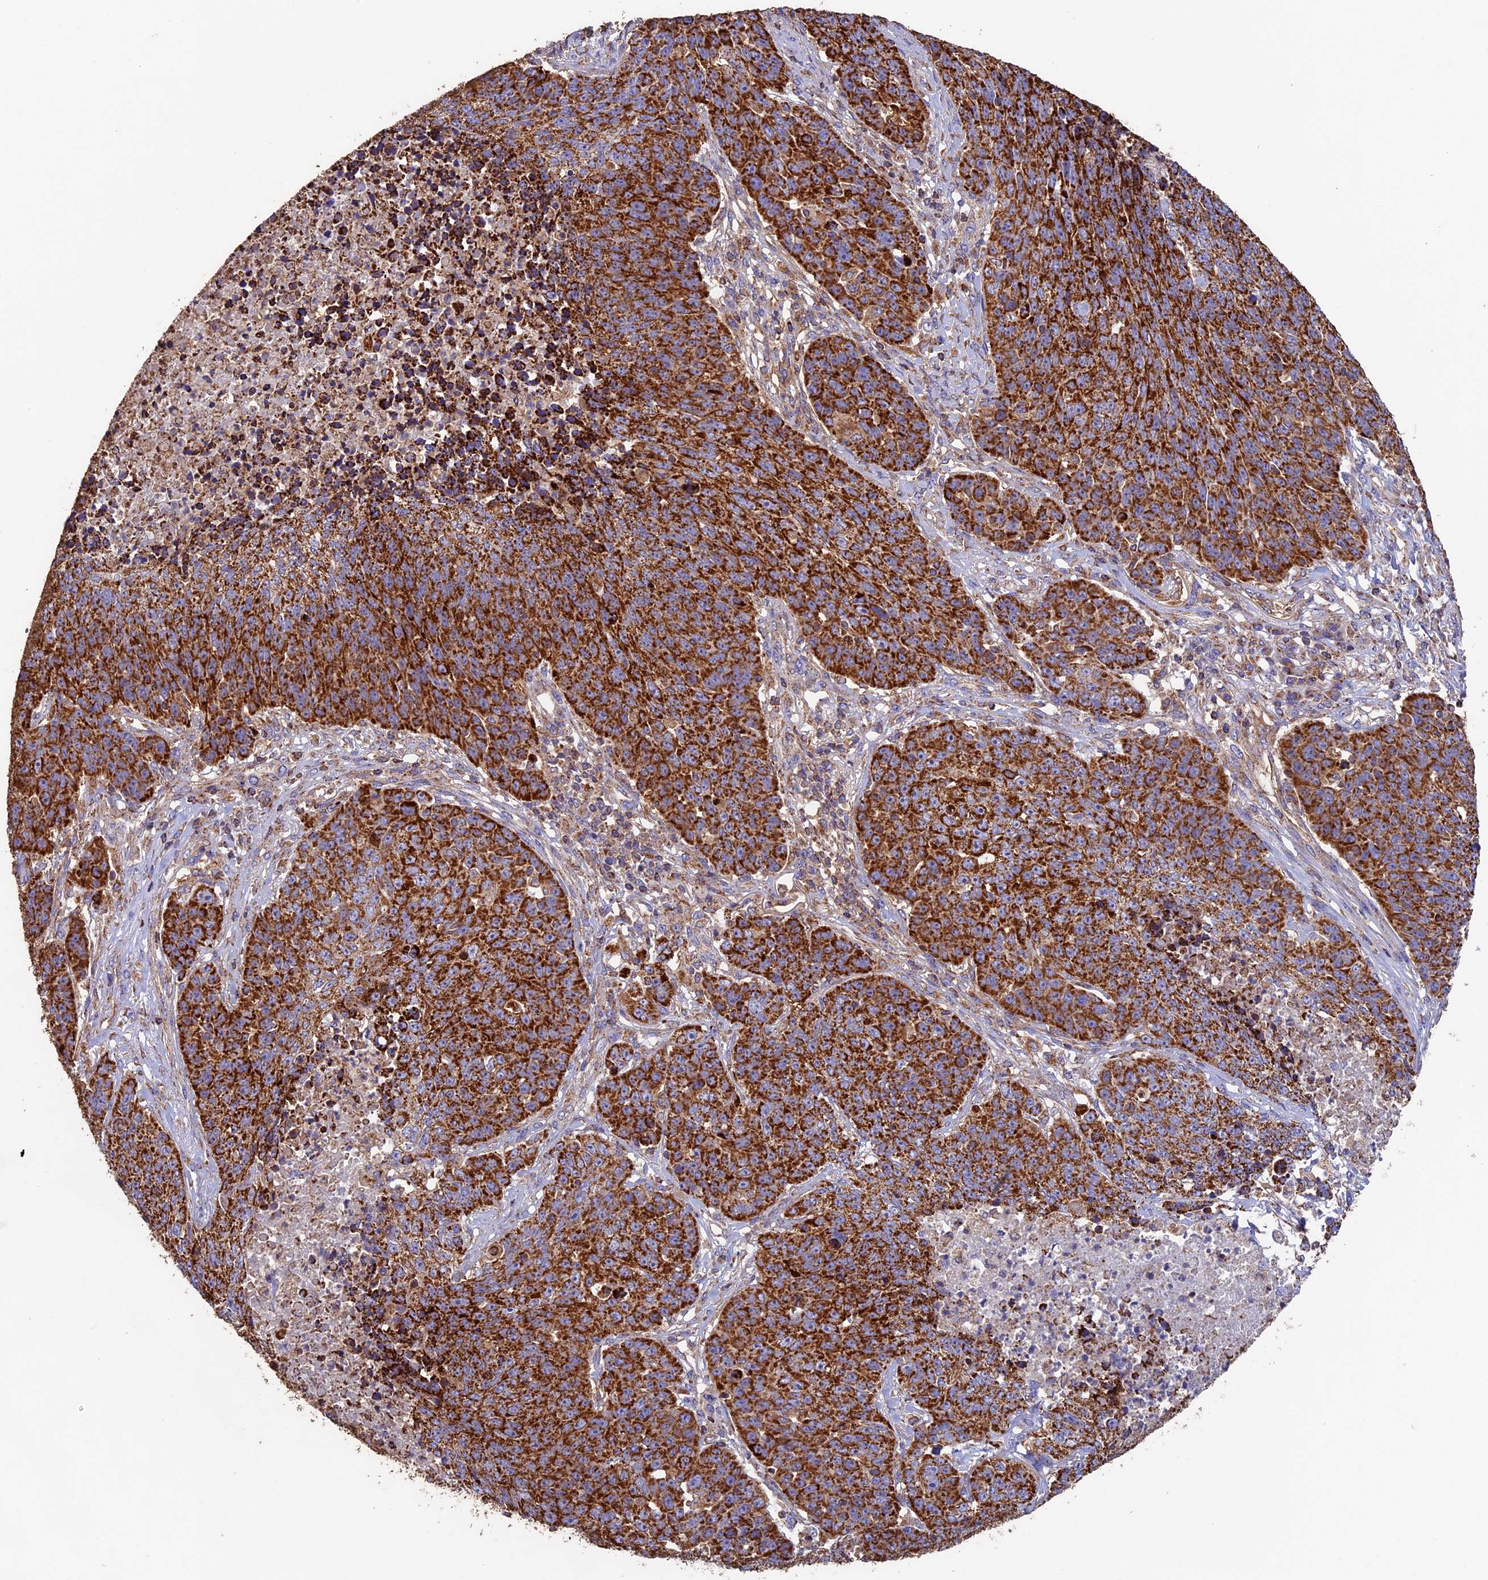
{"staining": {"intensity": "strong", "quantity": ">75%", "location": "cytoplasmic/membranous"}, "tissue": "lung cancer", "cell_type": "Tumor cells", "image_type": "cancer", "snomed": [{"axis": "morphology", "description": "Normal tissue, NOS"}, {"axis": "morphology", "description": "Squamous cell carcinoma, NOS"}, {"axis": "topography", "description": "Lymph node"}, {"axis": "topography", "description": "Lung"}], "caption": "Protein staining by immunohistochemistry demonstrates strong cytoplasmic/membranous positivity in approximately >75% of tumor cells in lung cancer (squamous cell carcinoma). The protein of interest is stained brown, and the nuclei are stained in blue (DAB (3,3'-diaminobenzidine) IHC with brightfield microscopy, high magnification).", "gene": "ADAT1", "patient": {"sex": "male", "age": 66}}